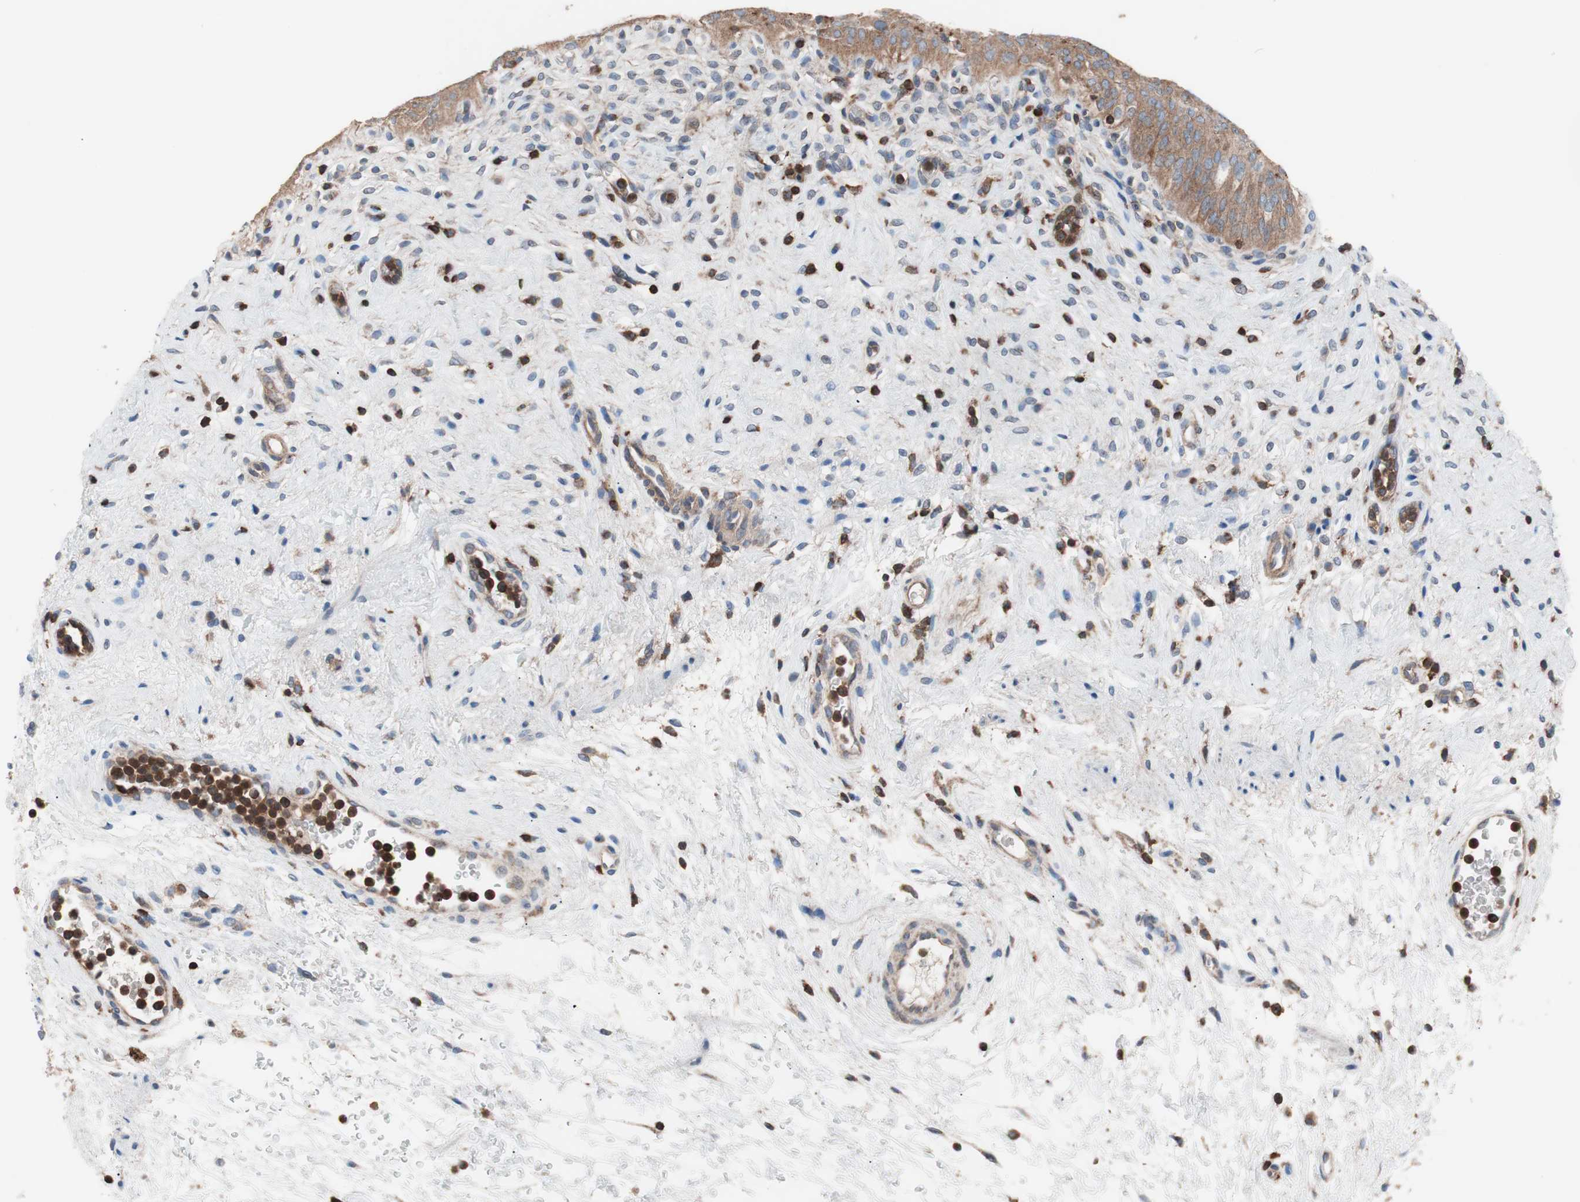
{"staining": {"intensity": "moderate", "quantity": ">75%", "location": "cytoplasmic/membranous"}, "tissue": "urinary bladder", "cell_type": "Urothelial cells", "image_type": "normal", "snomed": [{"axis": "morphology", "description": "Normal tissue, NOS"}, {"axis": "morphology", "description": "Urothelial carcinoma, High grade"}, {"axis": "topography", "description": "Urinary bladder"}], "caption": "Moderate cytoplasmic/membranous positivity for a protein is appreciated in approximately >75% of urothelial cells of unremarkable urinary bladder using immunohistochemistry.", "gene": "PIK3R1", "patient": {"sex": "male", "age": 46}}